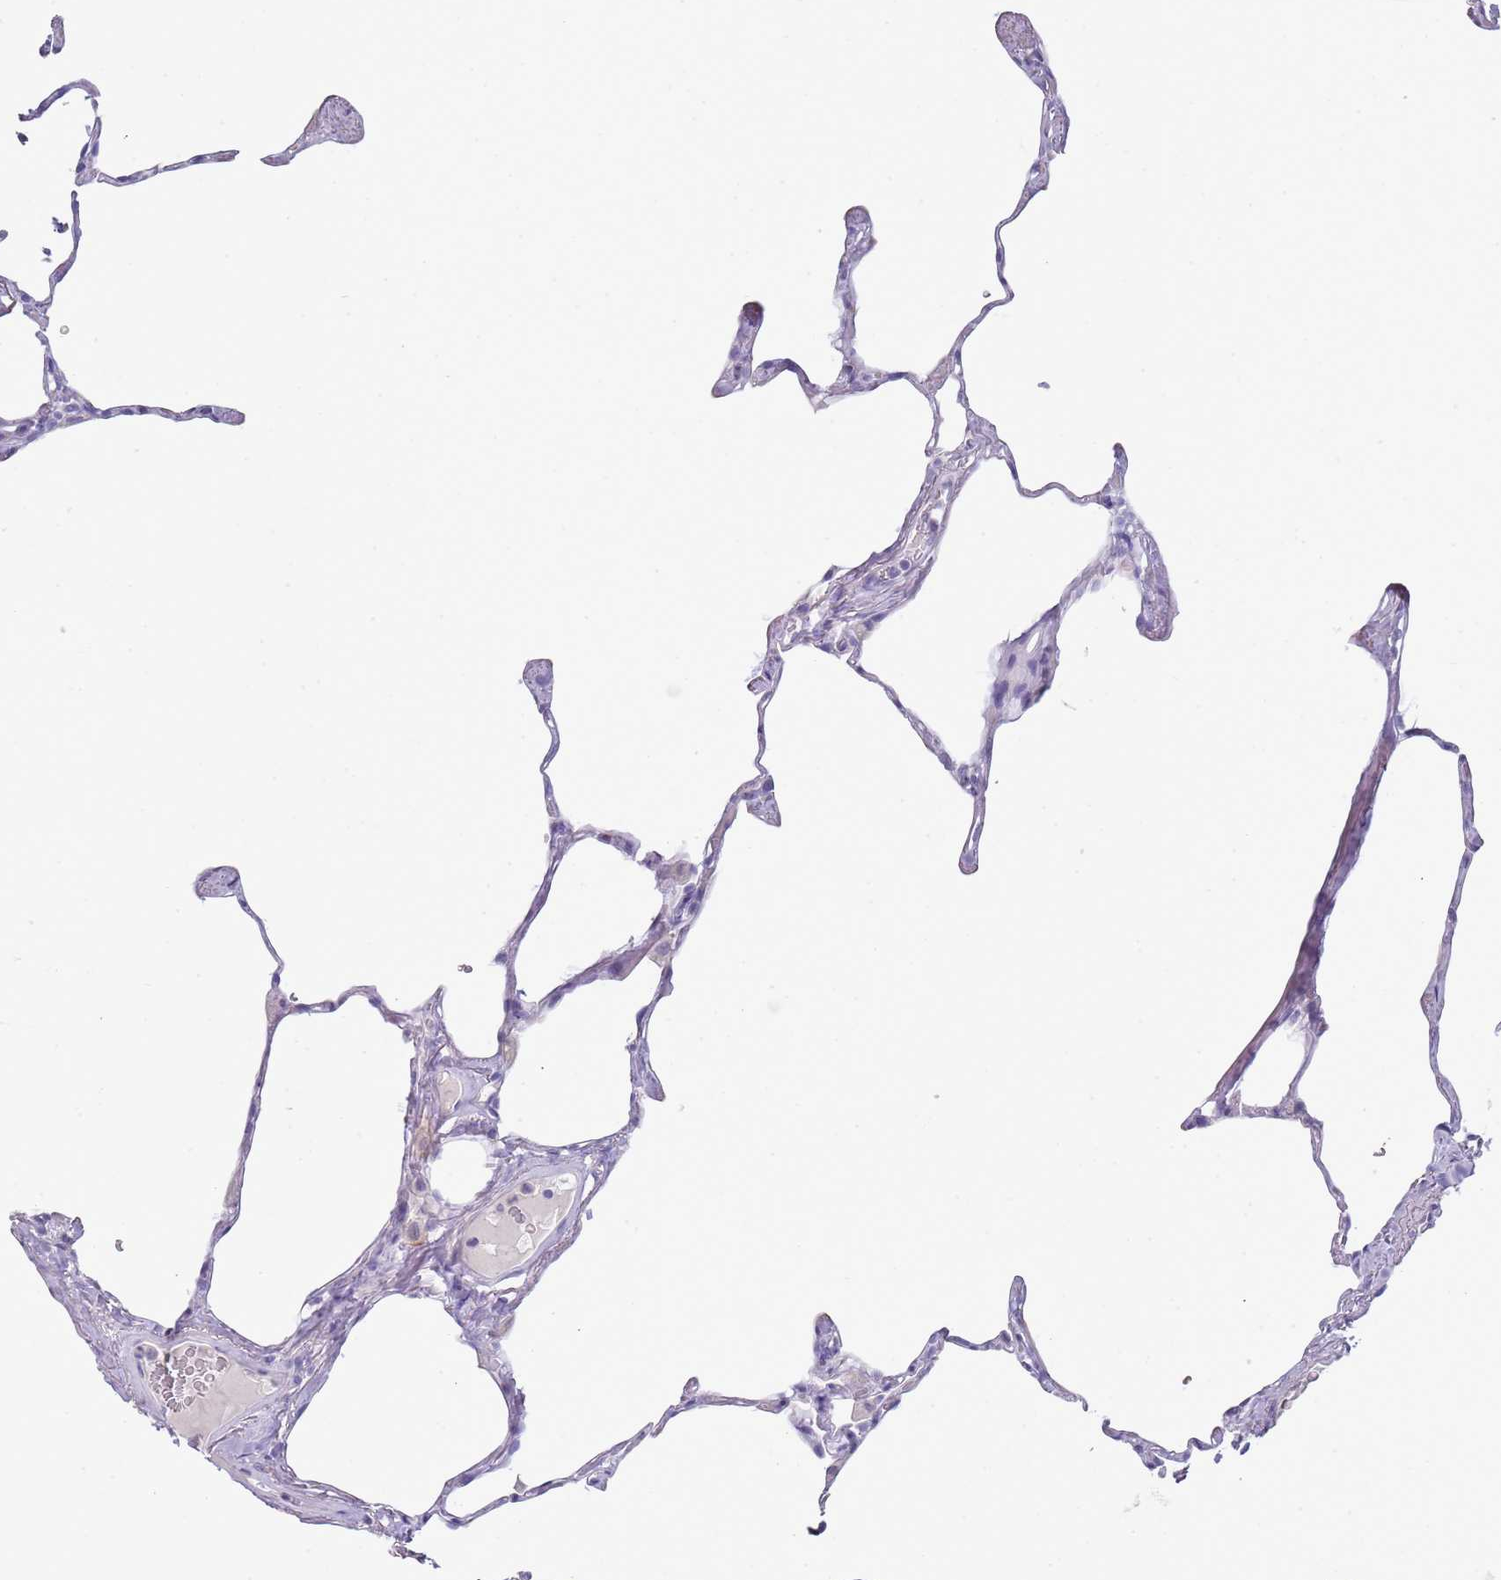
{"staining": {"intensity": "negative", "quantity": "none", "location": "none"}, "tissue": "lung", "cell_type": "Alveolar cells", "image_type": "normal", "snomed": [{"axis": "morphology", "description": "Normal tissue, NOS"}, {"axis": "topography", "description": "Lung"}], "caption": "The immunohistochemistry photomicrograph has no significant expression in alveolar cells of lung.", "gene": "ENSG00000271254", "patient": {"sex": "male", "age": 65}}